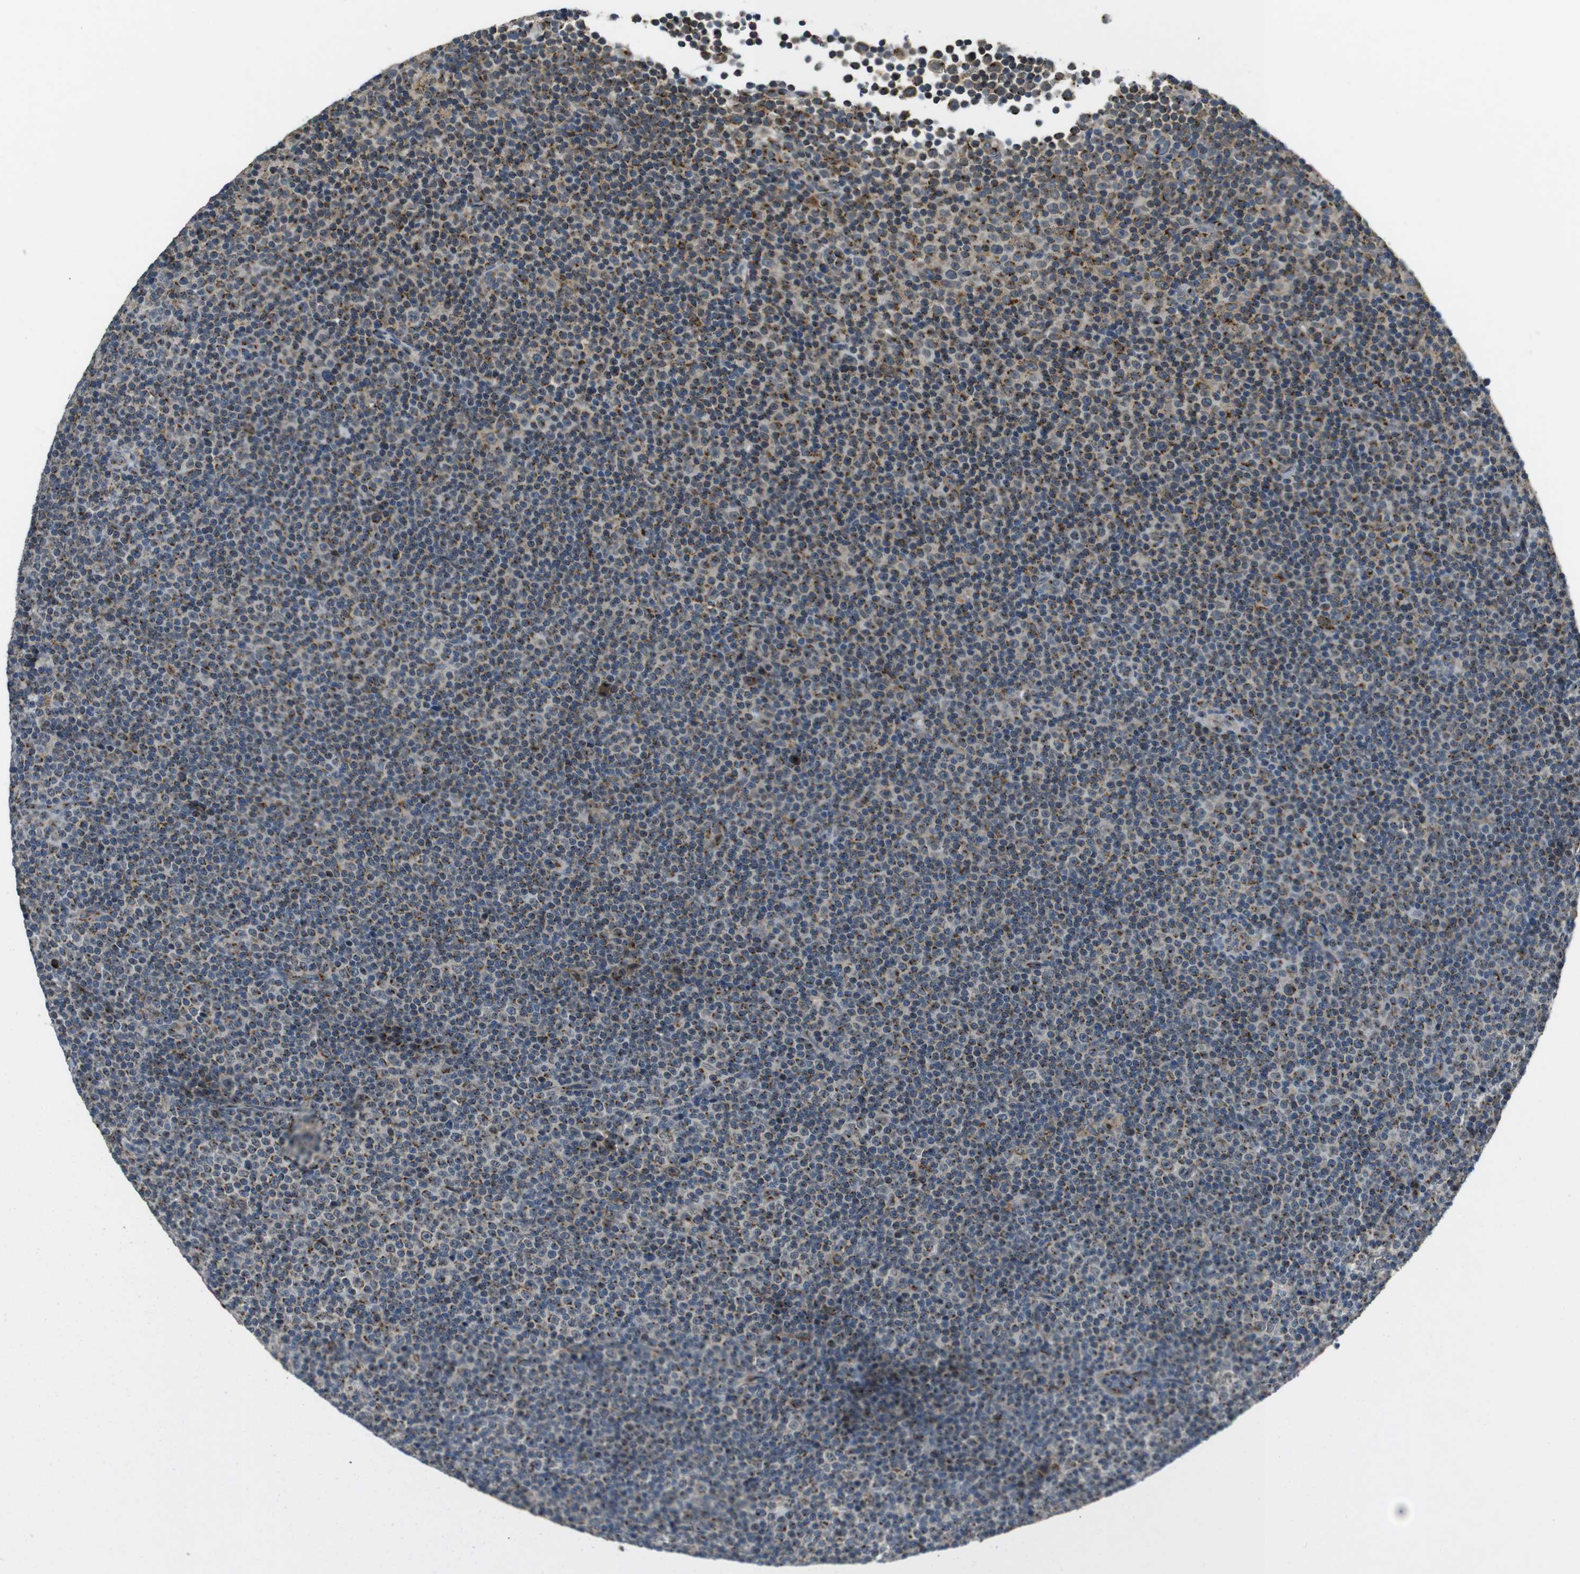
{"staining": {"intensity": "moderate", "quantity": ">75%", "location": "cytoplasmic/membranous"}, "tissue": "lymphoma", "cell_type": "Tumor cells", "image_type": "cancer", "snomed": [{"axis": "morphology", "description": "Malignant lymphoma, non-Hodgkin's type, Low grade"}, {"axis": "topography", "description": "Lymph node"}], "caption": "Protein analysis of lymphoma tissue displays moderate cytoplasmic/membranous staining in about >75% of tumor cells.", "gene": "ZFPL1", "patient": {"sex": "female", "age": 67}}